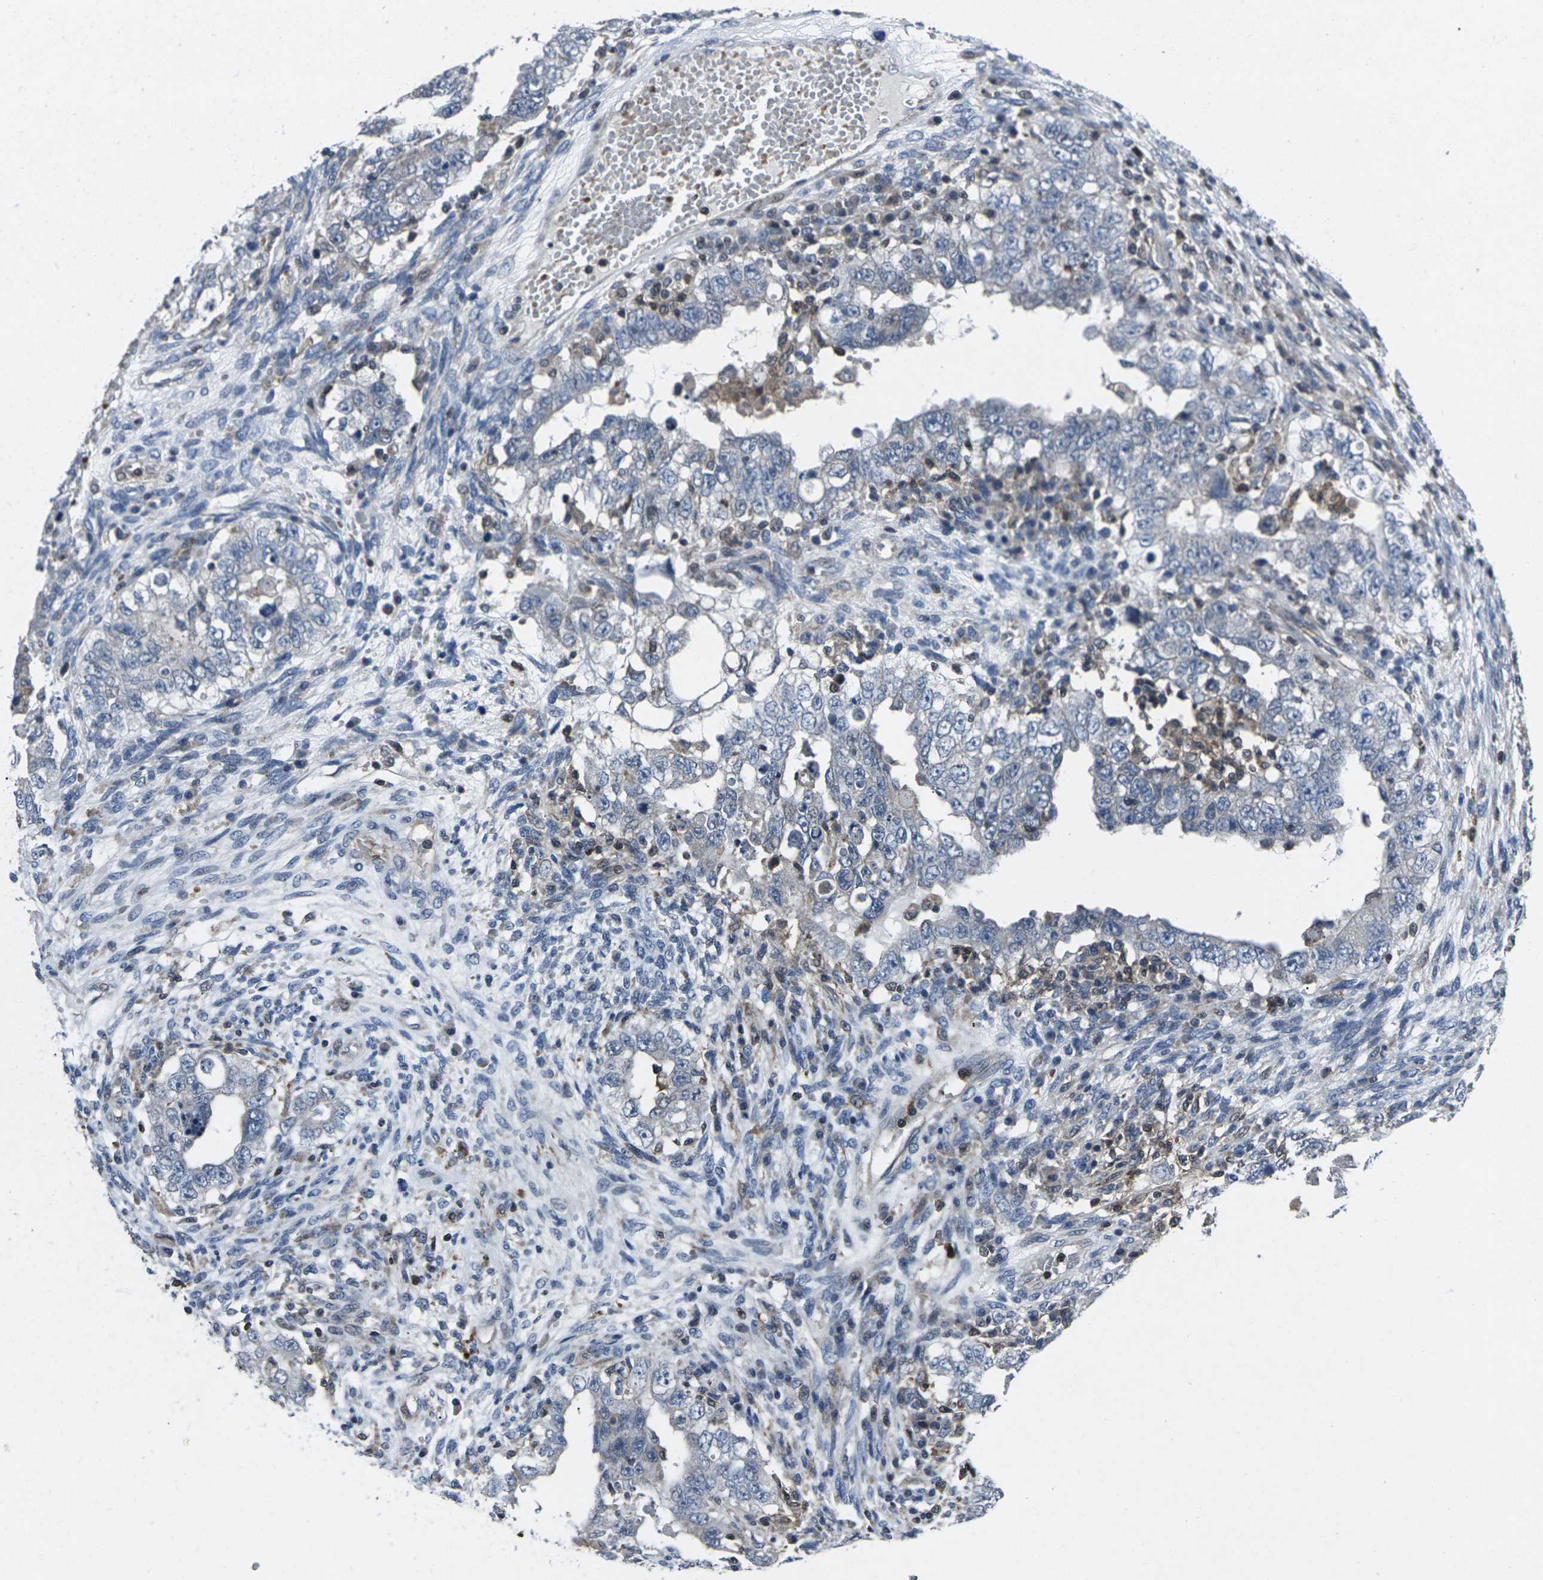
{"staining": {"intensity": "negative", "quantity": "none", "location": "none"}, "tissue": "testis cancer", "cell_type": "Tumor cells", "image_type": "cancer", "snomed": [{"axis": "morphology", "description": "Carcinoma, Embryonal, NOS"}, {"axis": "topography", "description": "Testis"}], "caption": "Testis cancer was stained to show a protein in brown. There is no significant expression in tumor cells.", "gene": "STAT4", "patient": {"sex": "male", "age": 26}}